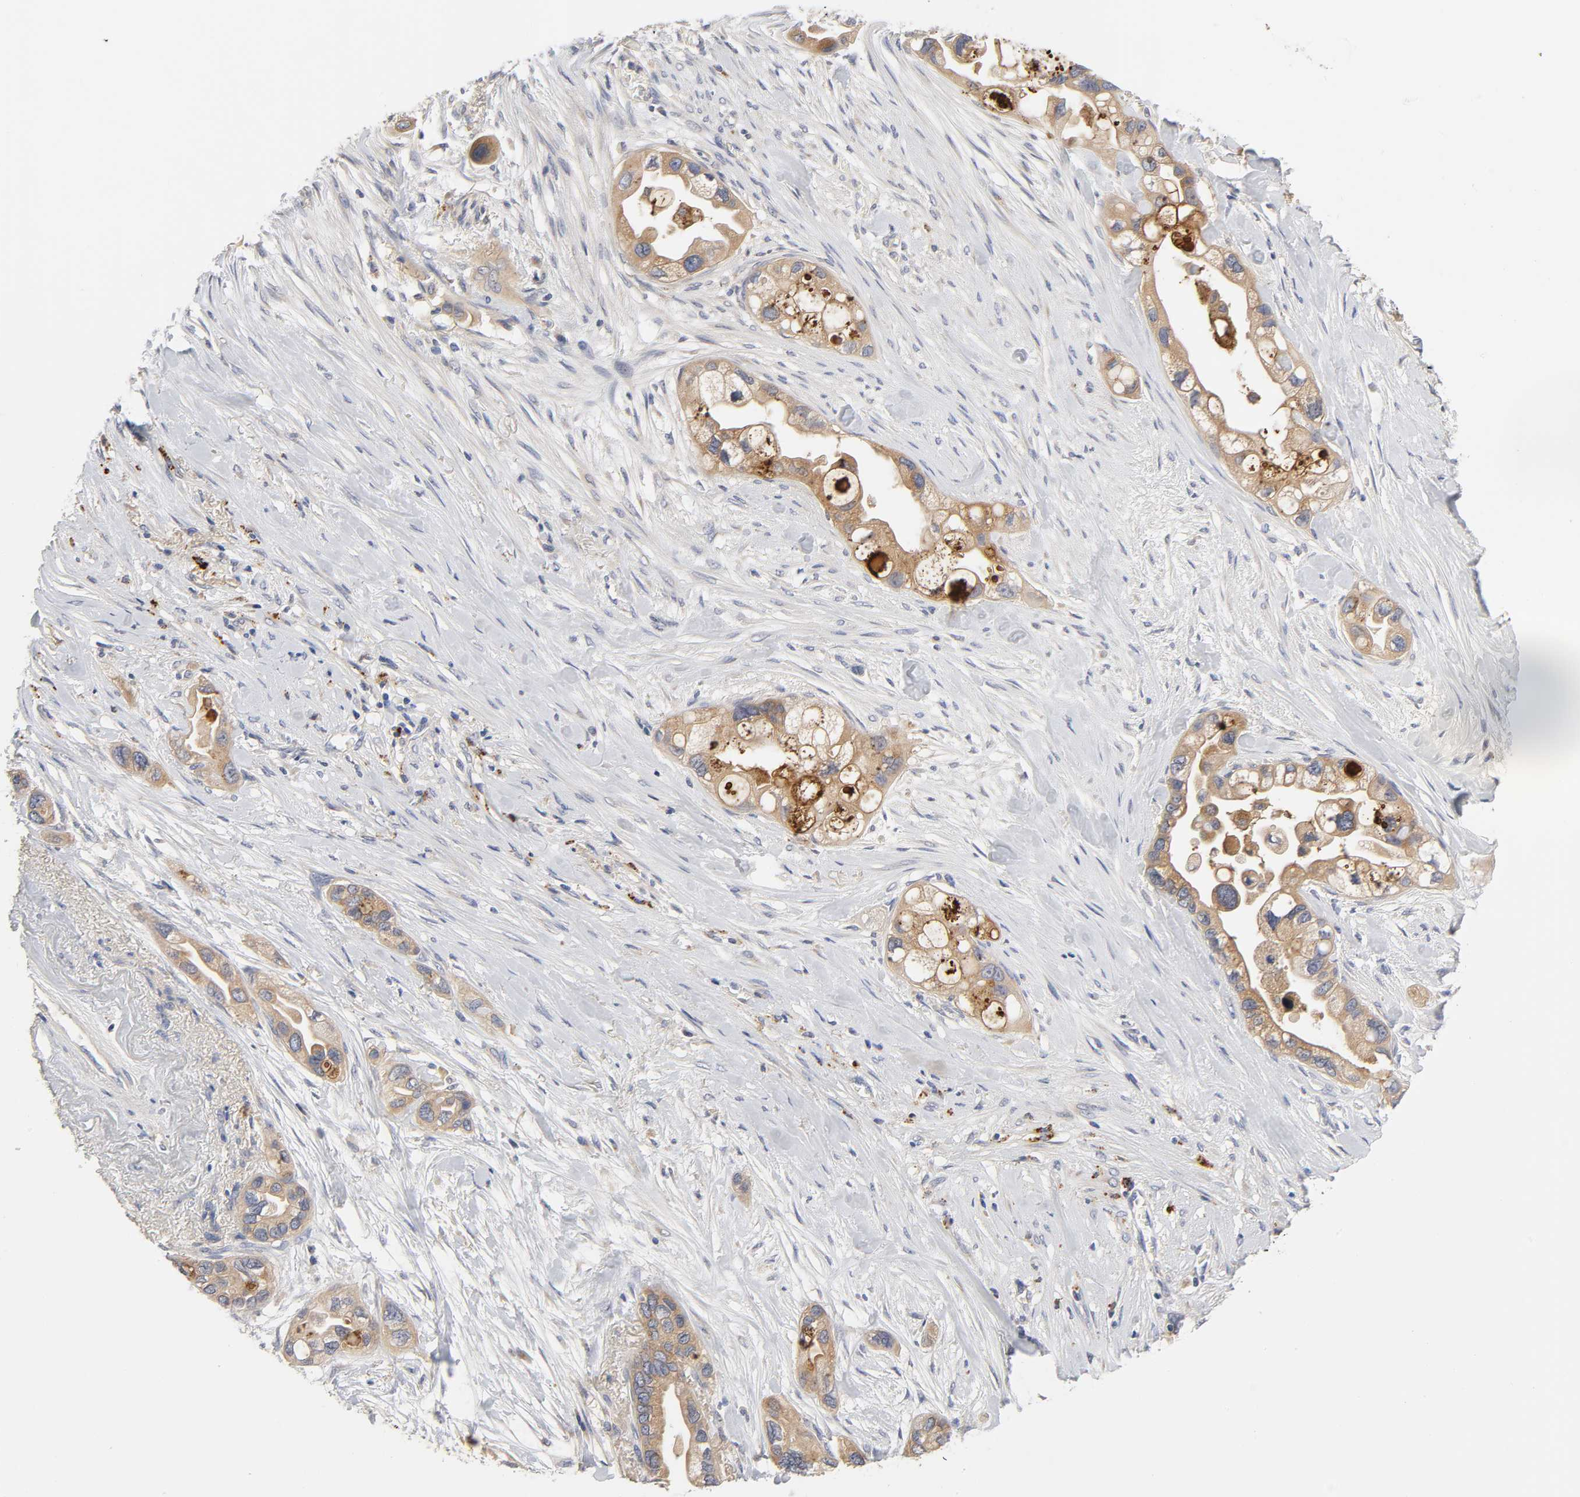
{"staining": {"intensity": "moderate", "quantity": ">75%", "location": "cytoplasmic/membranous"}, "tissue": "pancreatic cancer", "cell_type": "Tumor cells", "image_type": "cancer", "snomed": [{"axis": "morphology", "description": "Adenocarcinoma, NOS"}, {"axis": "topography", "description": "Pancreas"}], "caption": "There is medium levels of moderate cytoplasmic/membranous staining in tumor cells of adenocarcinoma (pancreatic), as demonstrated by immunohistochemical staining (brown color).", "gene": "C17orf75", "patient": {"sex": "female", "age": 77}}